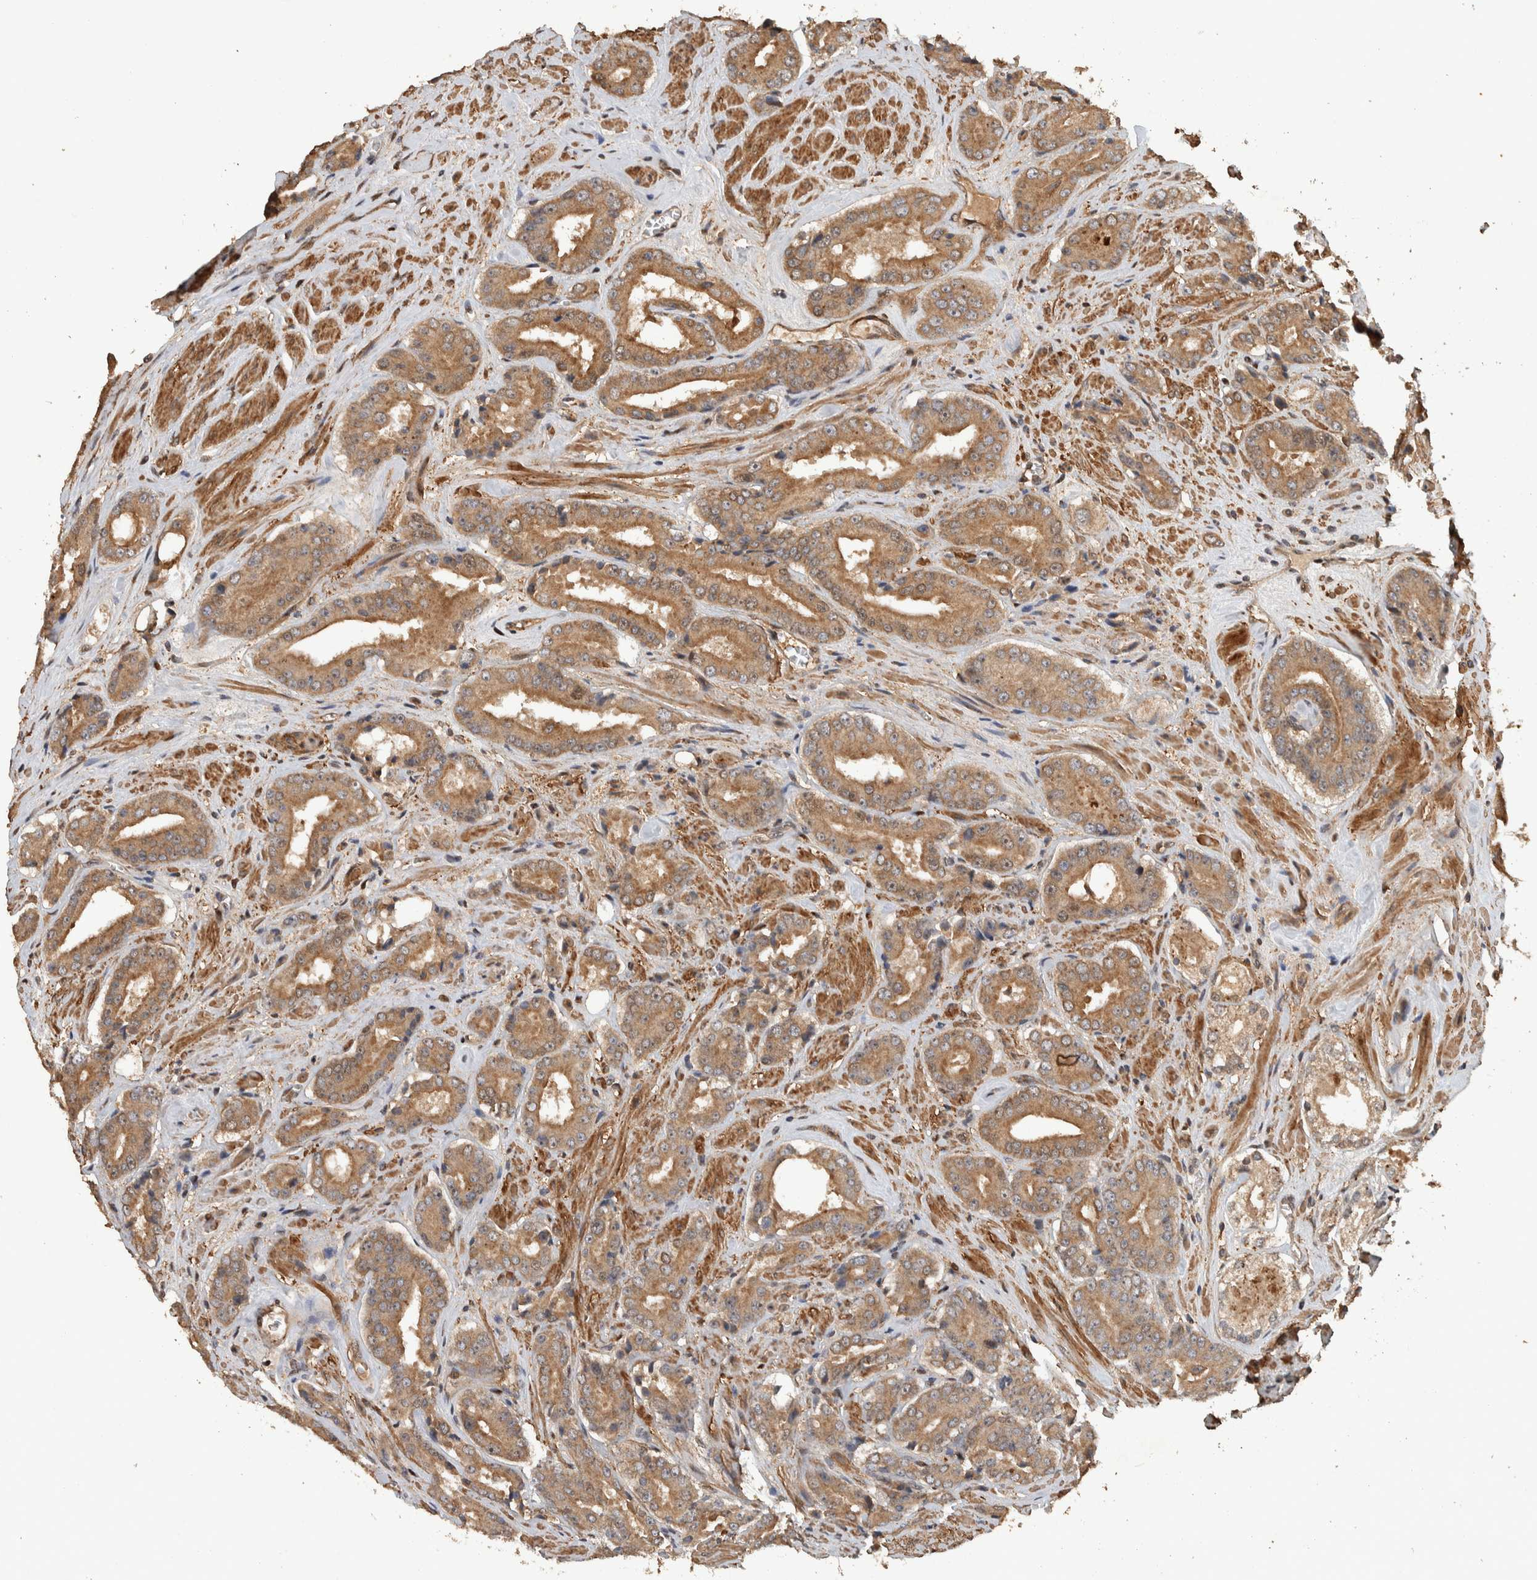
{"staining": {"intensity": "moderate", "quantity": ">75%", "location": "cytoplasmic/membranous,nuclear"}, "tissue": "prostate cancer", "cell_type": "Tumor cells", "image_type": "cancer", "snomed": [{"axis": "morphology", "description": "Adenocarcinoma, High grade"}, {"axis": "topography", "description": "Prostate"}], "caption": "Prostate cancer (adenocarcinoma (high-grade)) tissue shows moderate cytoplasmic/membranous and nuclear positivity in approximately >75% of tumor cells The staining was performed using DAB (3,3'-diaminobenzidine), with brown indicating positive protein expression. Nuclei are stained blue with hematoxylin.", "gene": "SPHK1", "patient": {"sex": "male", "age": 71}}